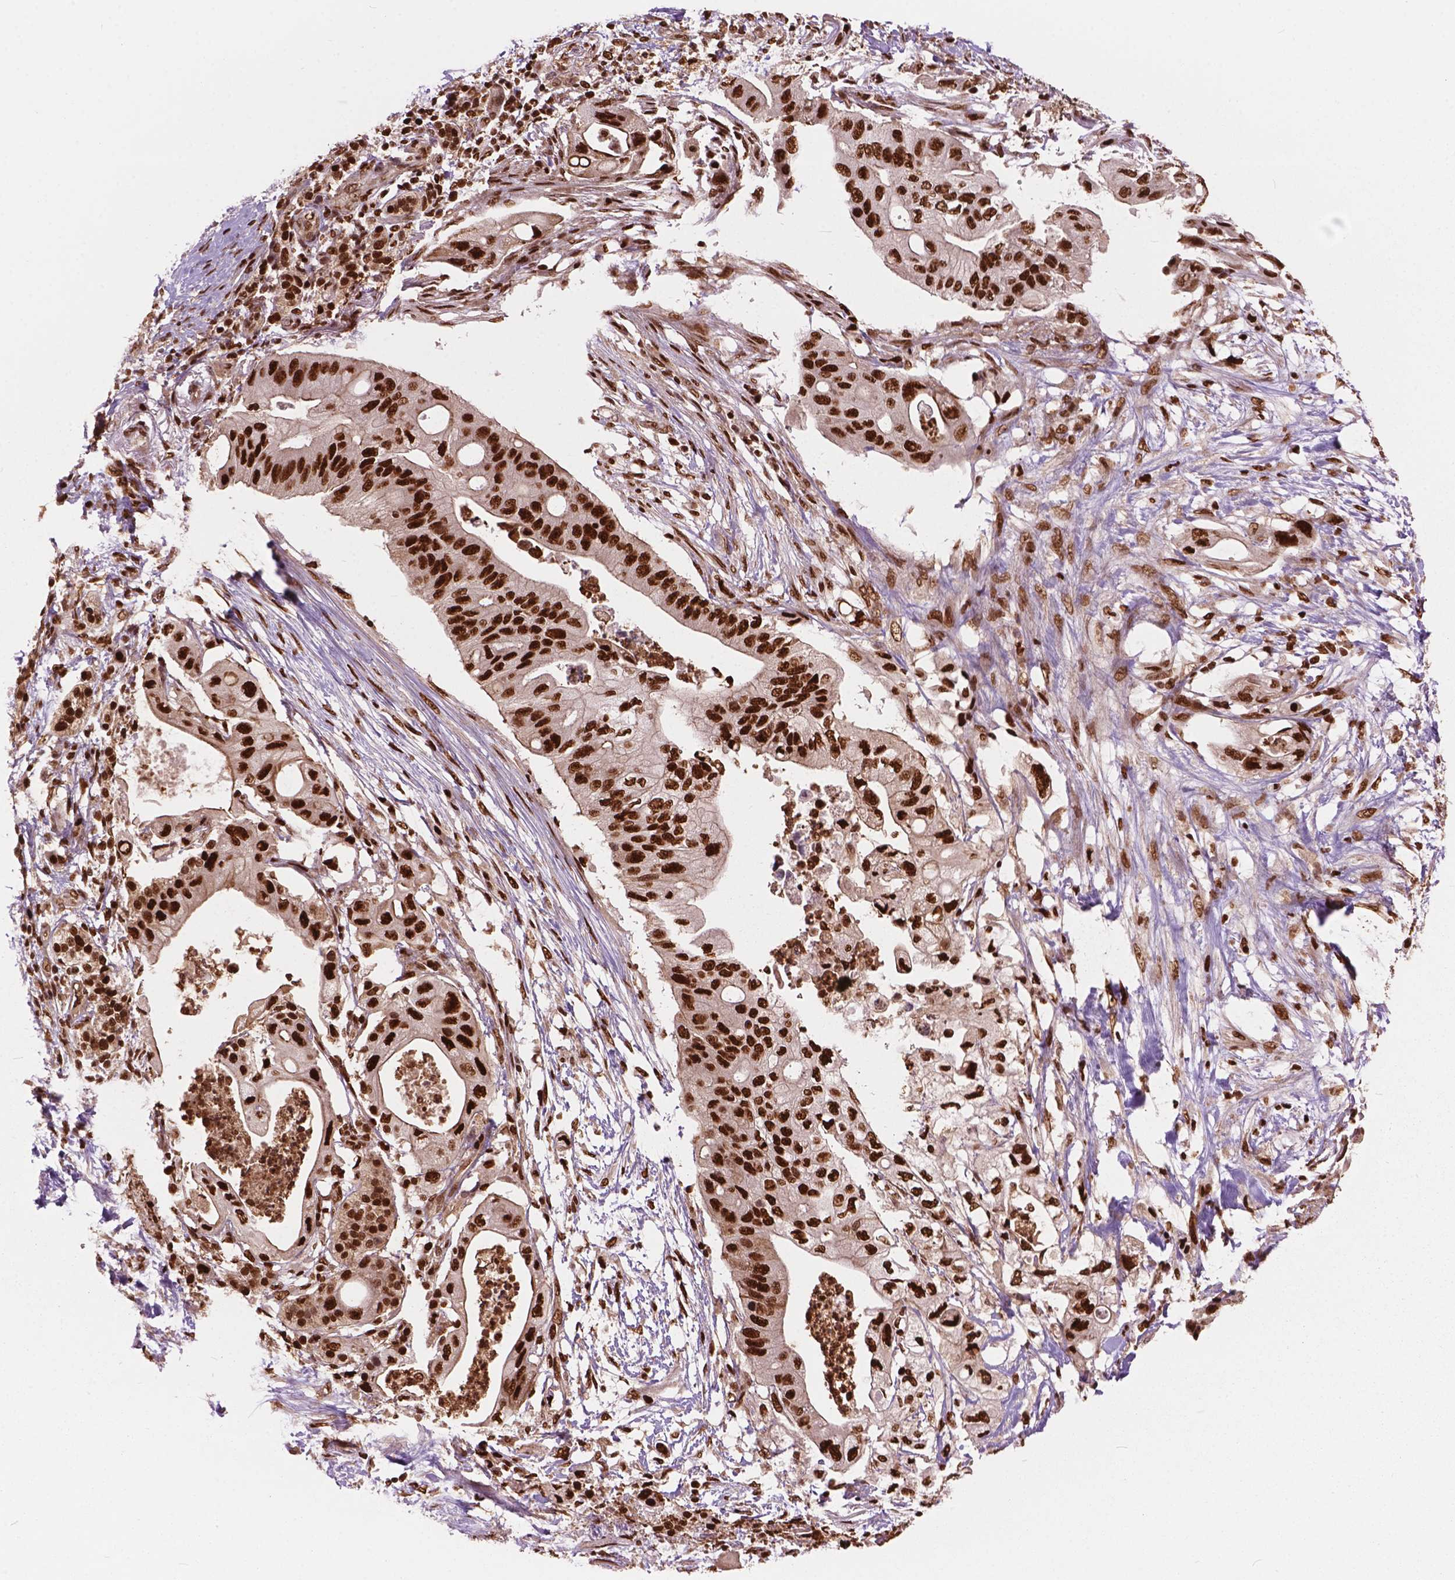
{"staining": {"intensity": "strong", "quantity": ">75%", "location": "nuclear"}, "tissue": "pancreatic cancer", "cell_type": "Tumor cells", "image_type": "cancer", "snomed": [{"axis": "morphology", "description": "Adenocarcinoma, NOS"}, {"axis": "topography", "description": "Pancreas"}], "caption": "A brown stain highlights strong nuclear staining of a protein in adenocarcinoma (pancreatic) tumor cells. Nuclei are stained in blue.", "gene": "ANP32B", "patient": {"sex": "female", "age": 72}}